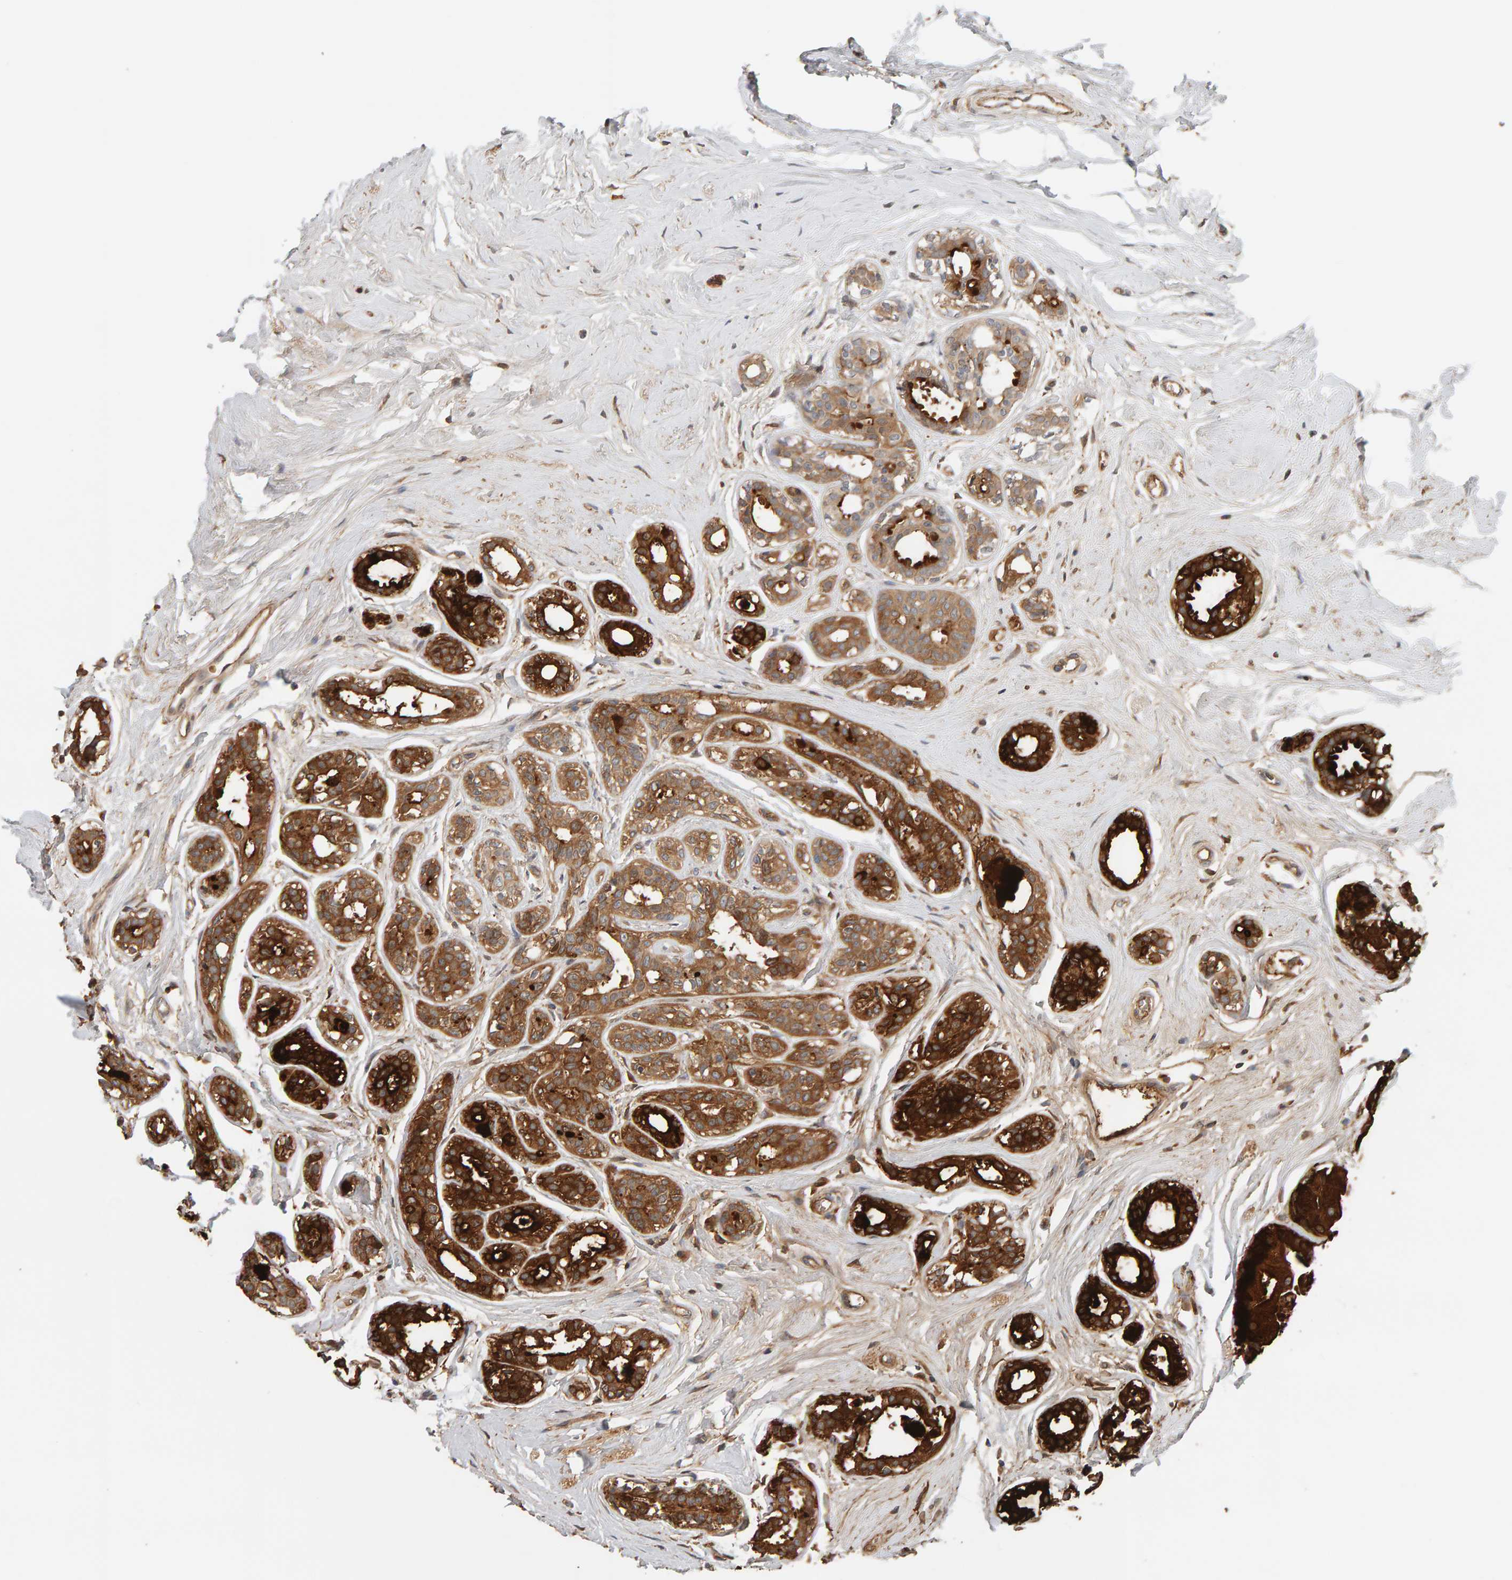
{"staining": {"intensity": "strong", "quantity": "25%-75%", "location": "cytoplasmic/membranous"}, "tissue": "breast cancer", "cell_type": "Tumor cells", "image_type": "cancer", "snomed": [{"axis": "morphology", "description": "Duct carcinoma"}, {"axis": "topography", "description": "Breast"}], "caption": "A micrograph showing strong cytoplasmic/membranous positivity in approximately 25%-75% of tumor cells in breast cancer, as visualized by brown immunohistochemical staining.", "gene": "PPP1R16A", "patient": {"sex": "female", "age": 55}}